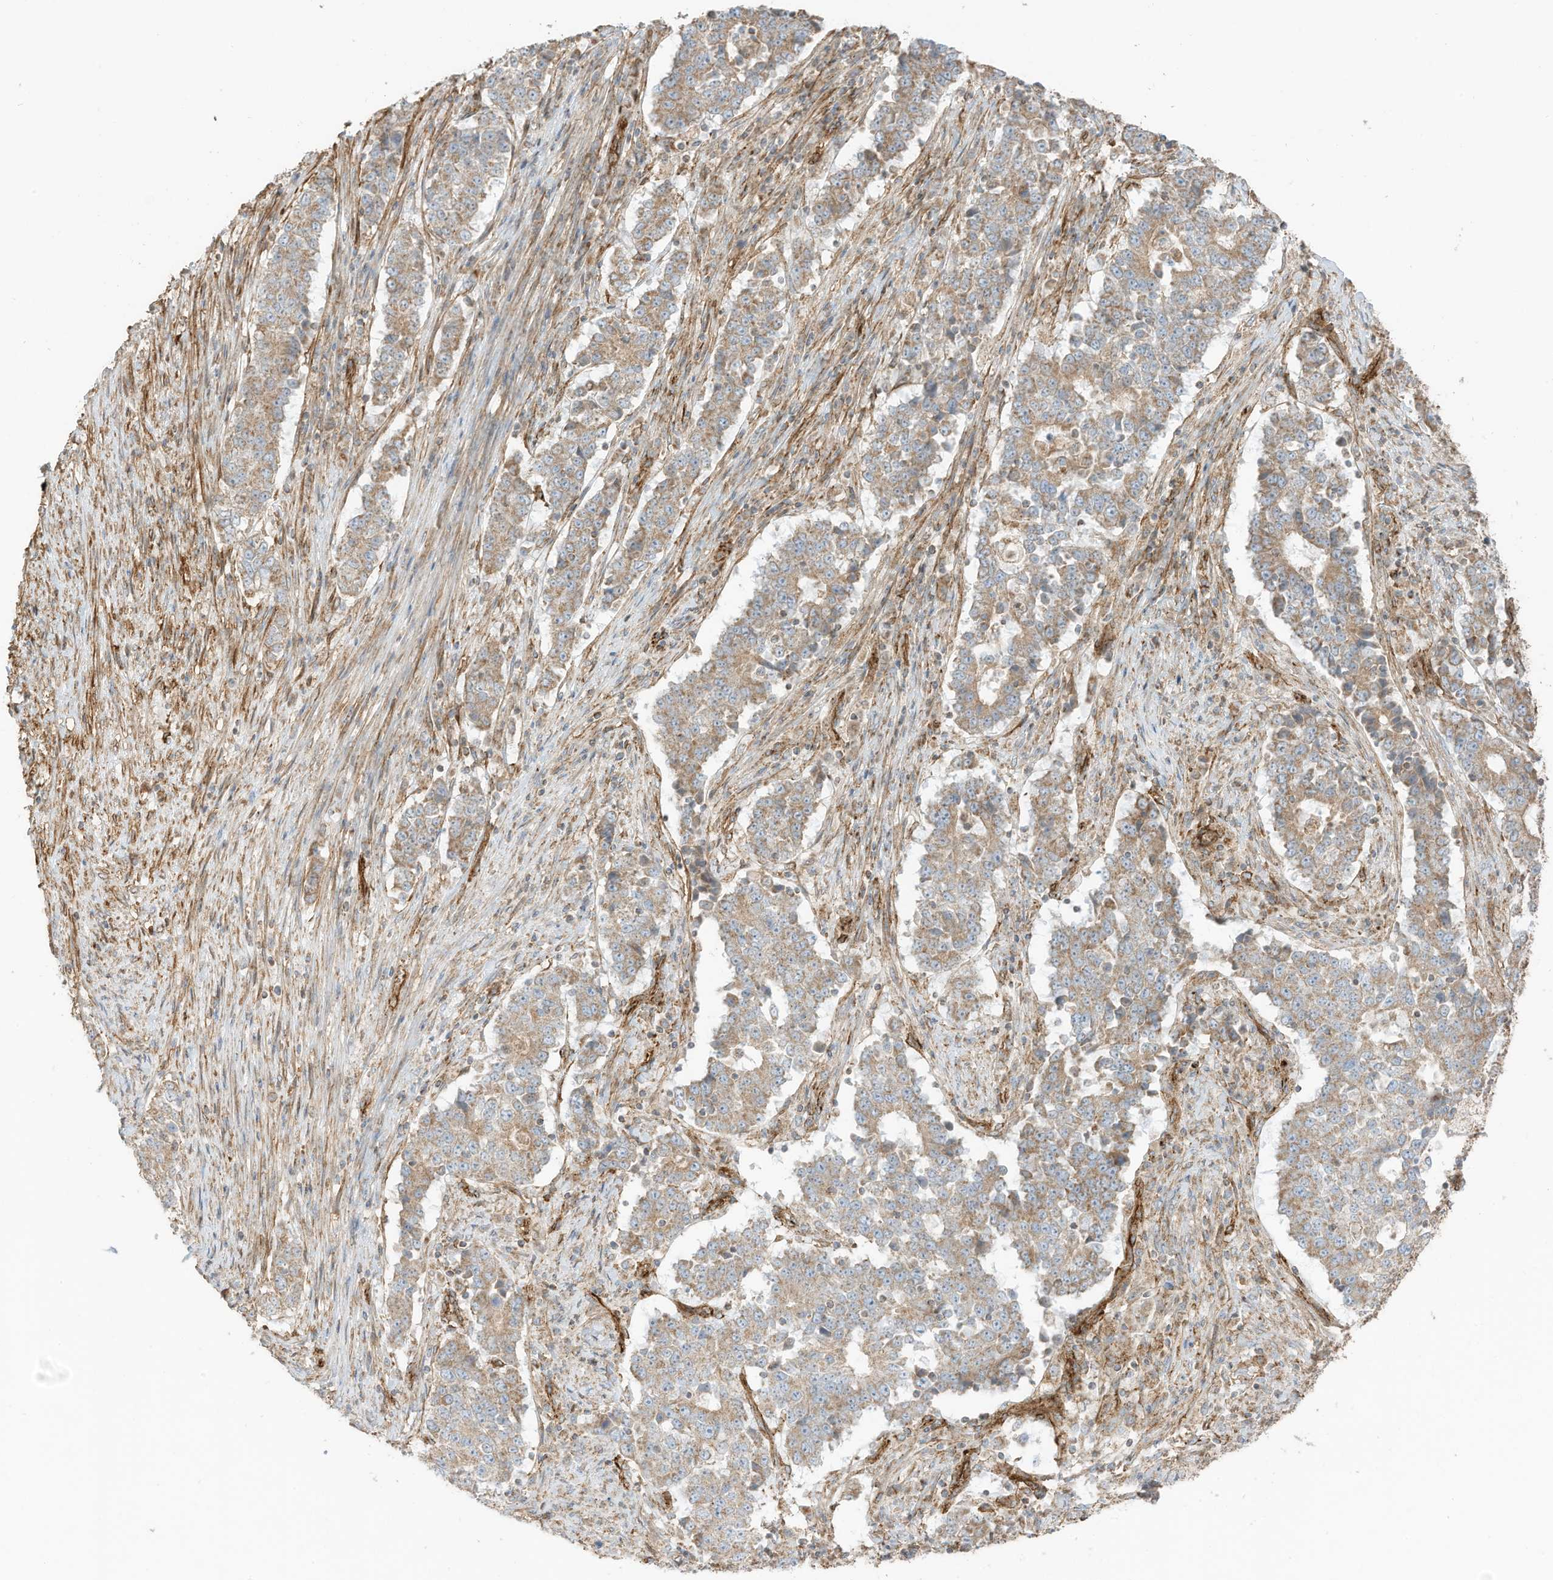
{"staining": {"intensity": "weak", "quantity": ">75%", "location": "cytoplasmic/membranous"}, "tissue": "stomach cancer", "cell_type": "Tumor cells", "image_type": "cancer", "snomed": [{"axis": "morphology", "description": "Adenocarcinoma, NOS"}, {"axis": "topography", "description": "Stomach"}], "caption": "Stomach adenocarcinoma stained with DAB immunohistochemistry reveals low levels of weak cytoplasmic/membranous positivity in approximately >75% of tumor cells.", "gene": "ABCB7", "patient": {"sex": "male", "age": 59}}